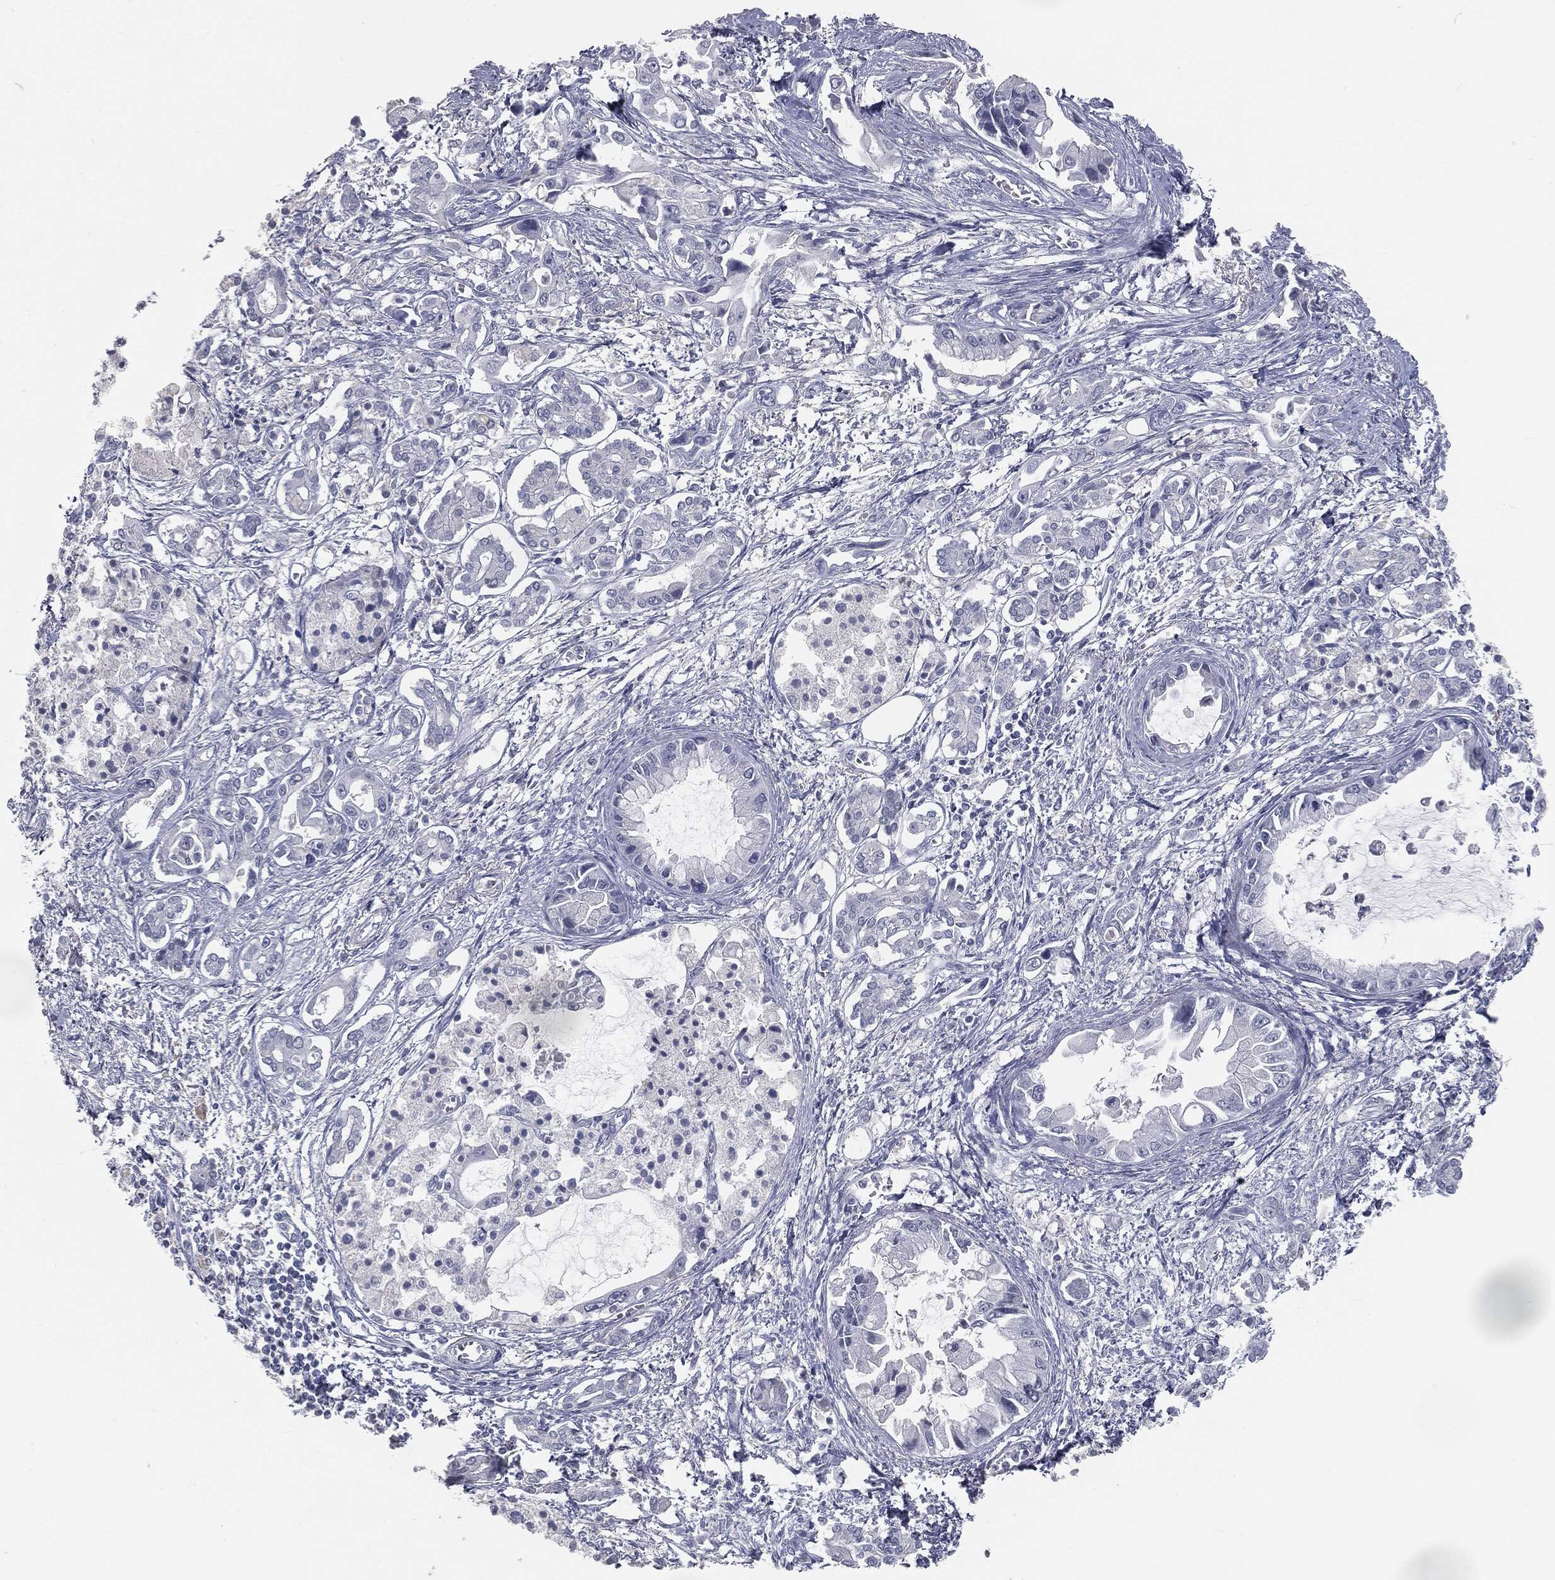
{"staining": {"intensity": "negative", "quantity": "none", "location": "none"}, "tissue": "pancreatic cancer", "cell_type": "Tumor cells", "image_type": "cancer", "snomed": [{"axis": "morphology", "description": "Adenocarcinoma, NOS"}, {"axis": "topography", "description": "Pancreas"}], "caption": "An immunohistochemistry (IHC) histopathology image of adenocarcinoma (pancreatic) is shown. There is no staining in tumor cells of adenocarcinoma (pancreatic).", "gene": "PRAME", "patient": {"sex": "male", "age": 84}}